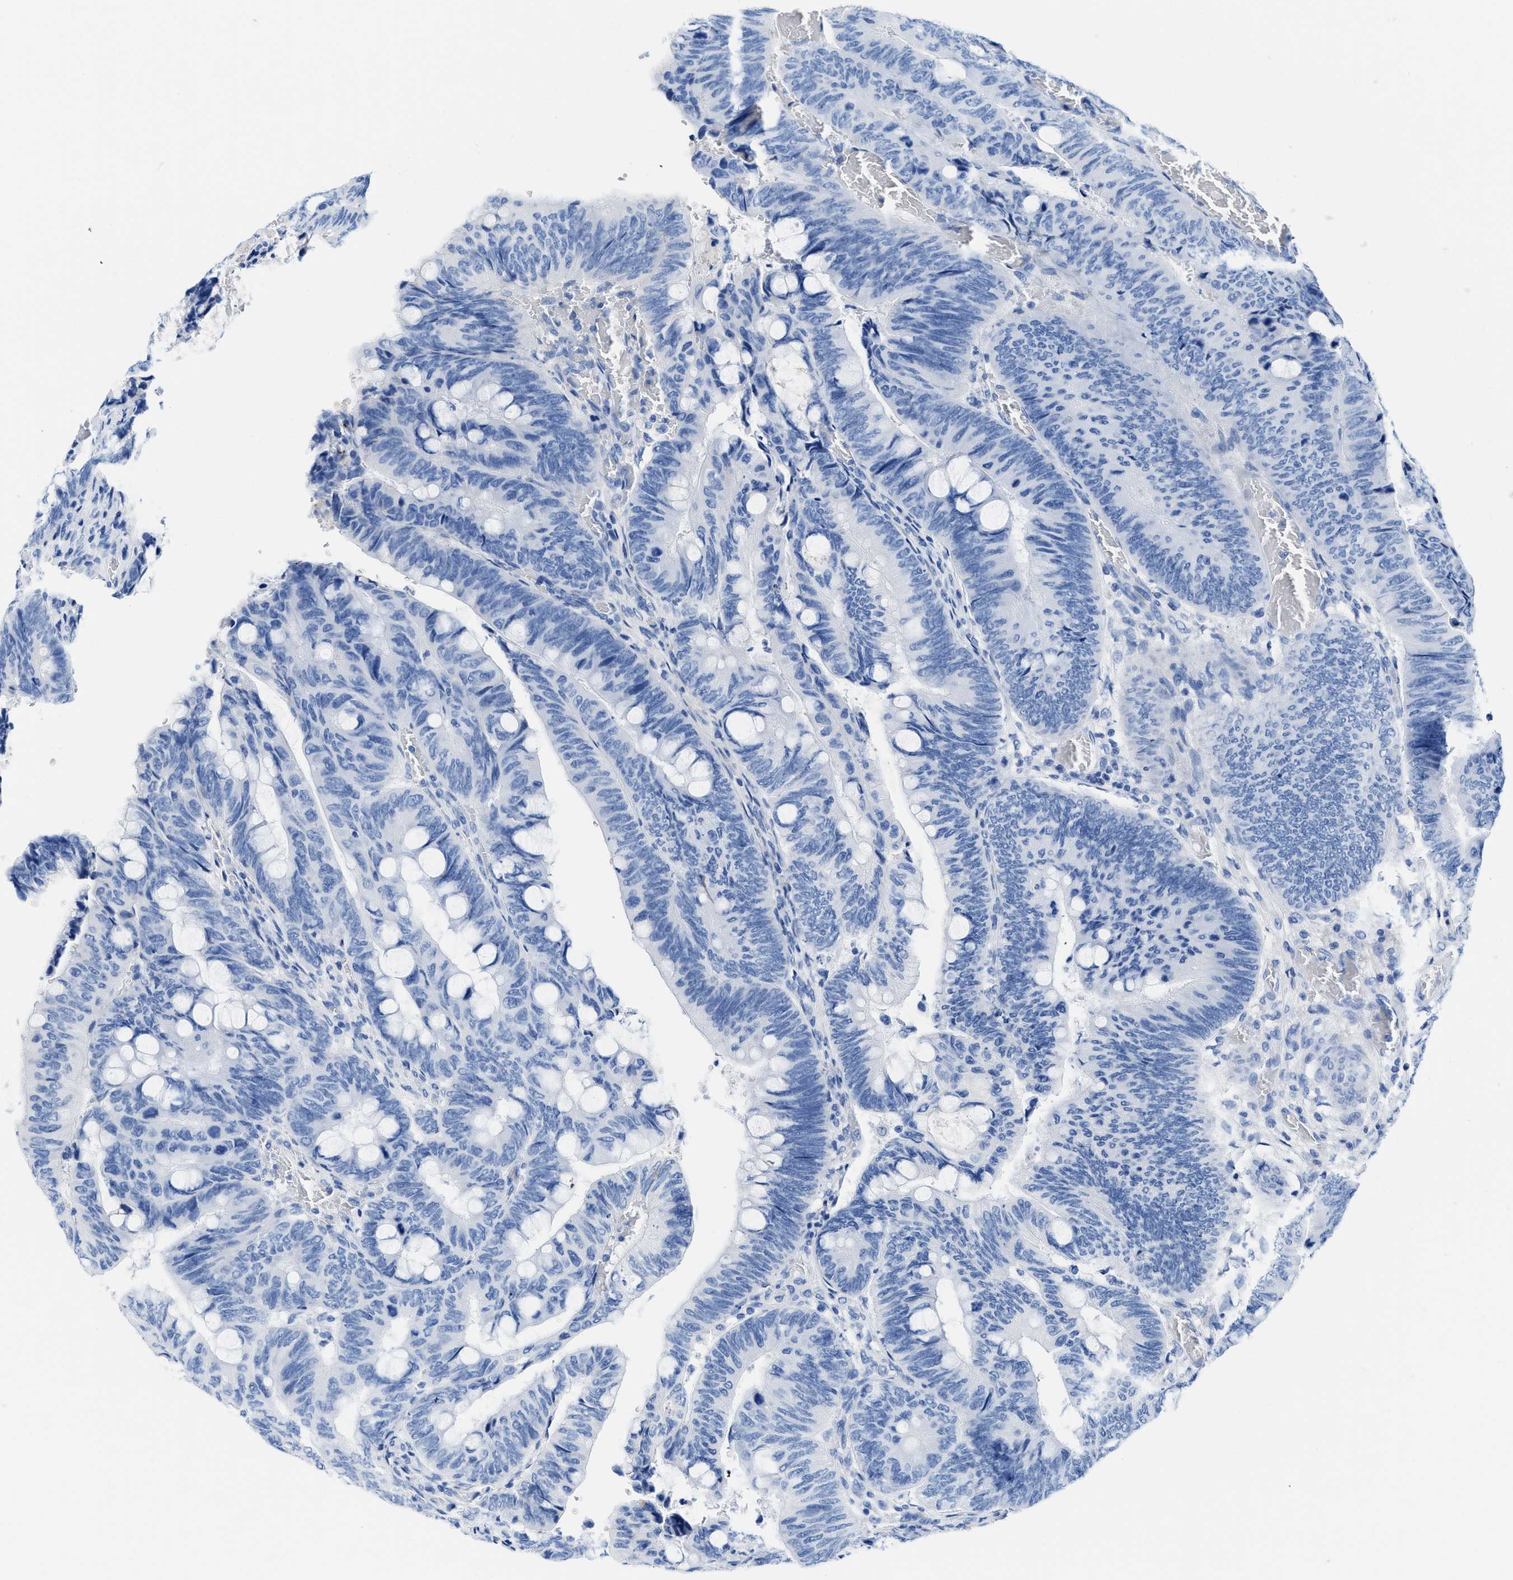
{"staining": {"intensity": "negative", "quantity": "none", "location": "none"}, "tissue": "colorectal cancer", "cell_type": "Tumor cells", "image_type": "cancer", "snomed": [{"axis": "morphology", "description": "Normal tissue, NOS"}, {"axis": "morphology", "description": "Adenocarcinoma, NOS"}, {"axis": "topography", "description": "Rectum"}, {"axis": "topography", "description": "Peripheral nerve tissue"}], "caption": "A histopathology image of human adenocarcinoma (colorectal) is negative for staining in tumor cells.", "gene": "COL3A1", "patient": {"sex": "male", "age": 92}}